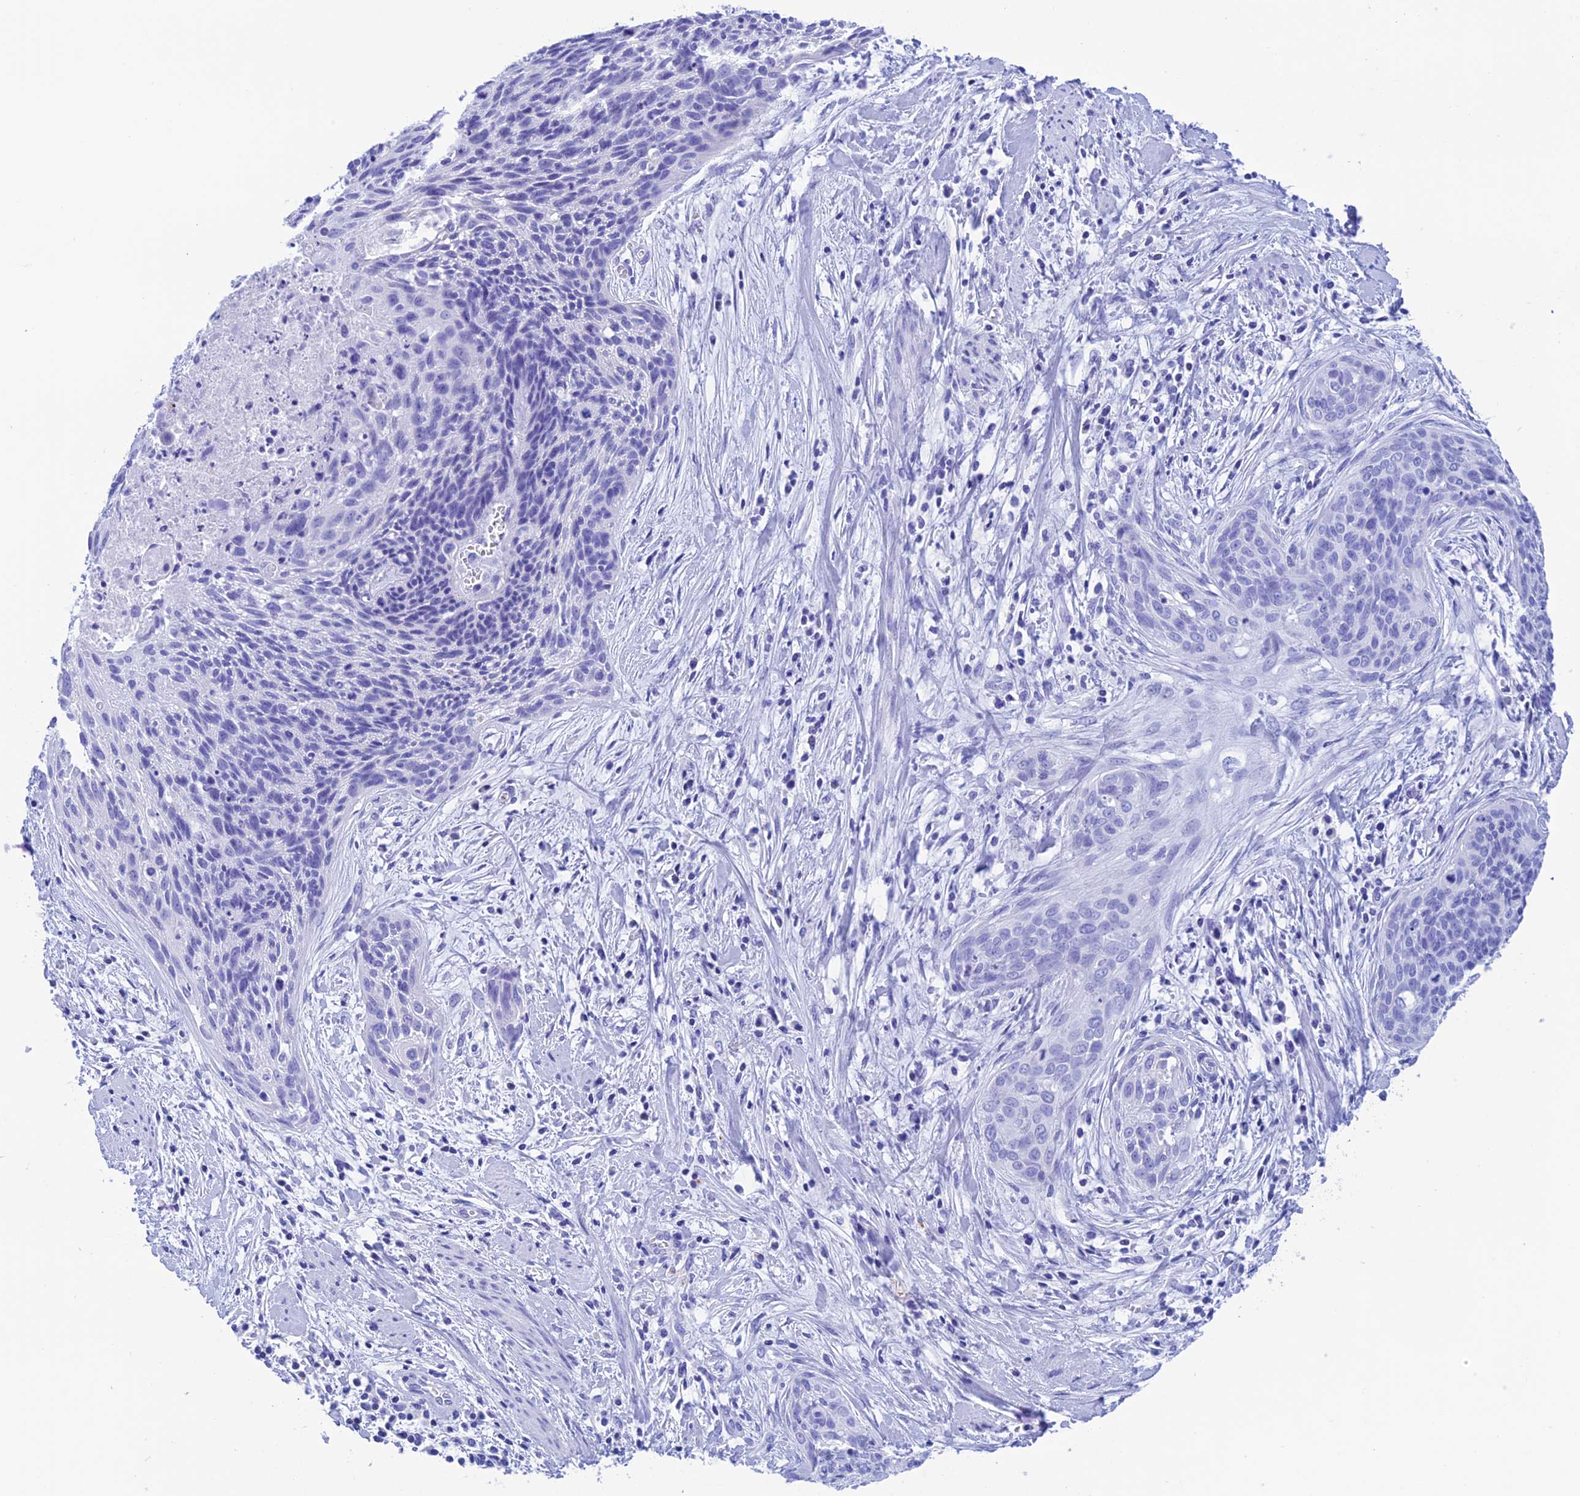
{"staining": {"intensity": "negative", "quantity": "none", "location": "none"}, "tissue": "cervical cancer", "cell_type": "Tumor cells", "image_type": "cancer", "snomed": [{"axis": "morphology", "description": "Squamous cell carcinoma, NOS"}, {"axis": "topography", "description": "Cervix"}], "caption": "The photomicrograph shows no staining of tumor cells in cervical cancer.", "gene": "NXPE4", "patient": {"sex": "female", "age": 55}}